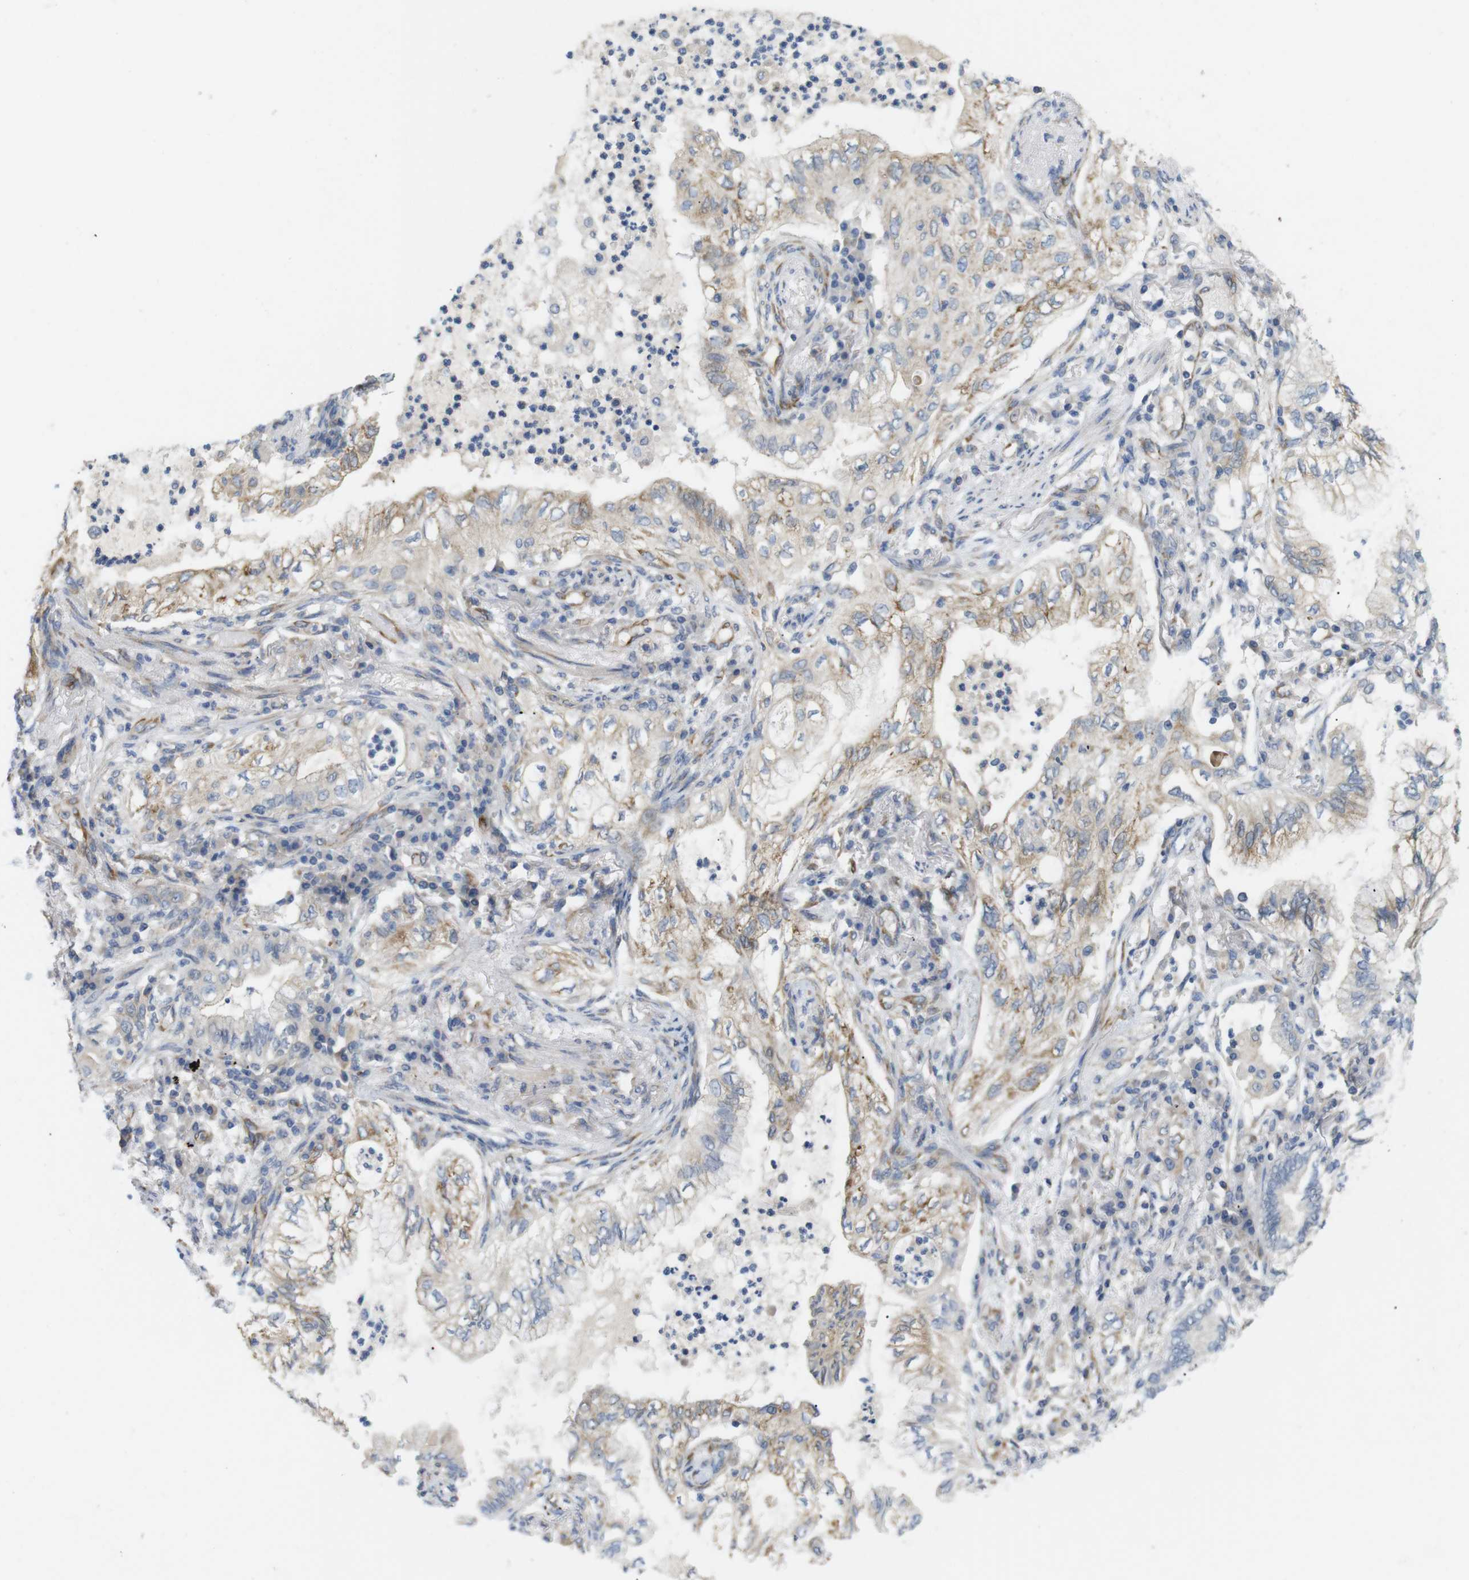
{"staining": {"intensity": "moderate", "quantity": "25%-75%", "location": "cytoplasmic/membranous"}, "tissue": "lung cancer", "cell_type": "Tumor cells", "image_type": "cancer", "snomed": [{"axis": "morphology", "description": "Normal tissue, NOS"}, {"axis": "morphology", "description": "Adenocarcinoma, NOS"}, {"axis": "topography", "description": "Bronchus"}, {"axis": "topography", "description": "Lung"}], "caption": "Brown immunohistochemical staining in human lung cancer demonstrates moderate cytoplasmic/membranous positivity in approximately 25%-75% of tumor cells.", "gene": "PCNX2", "patient": {"sex": "female", "age": 70}}